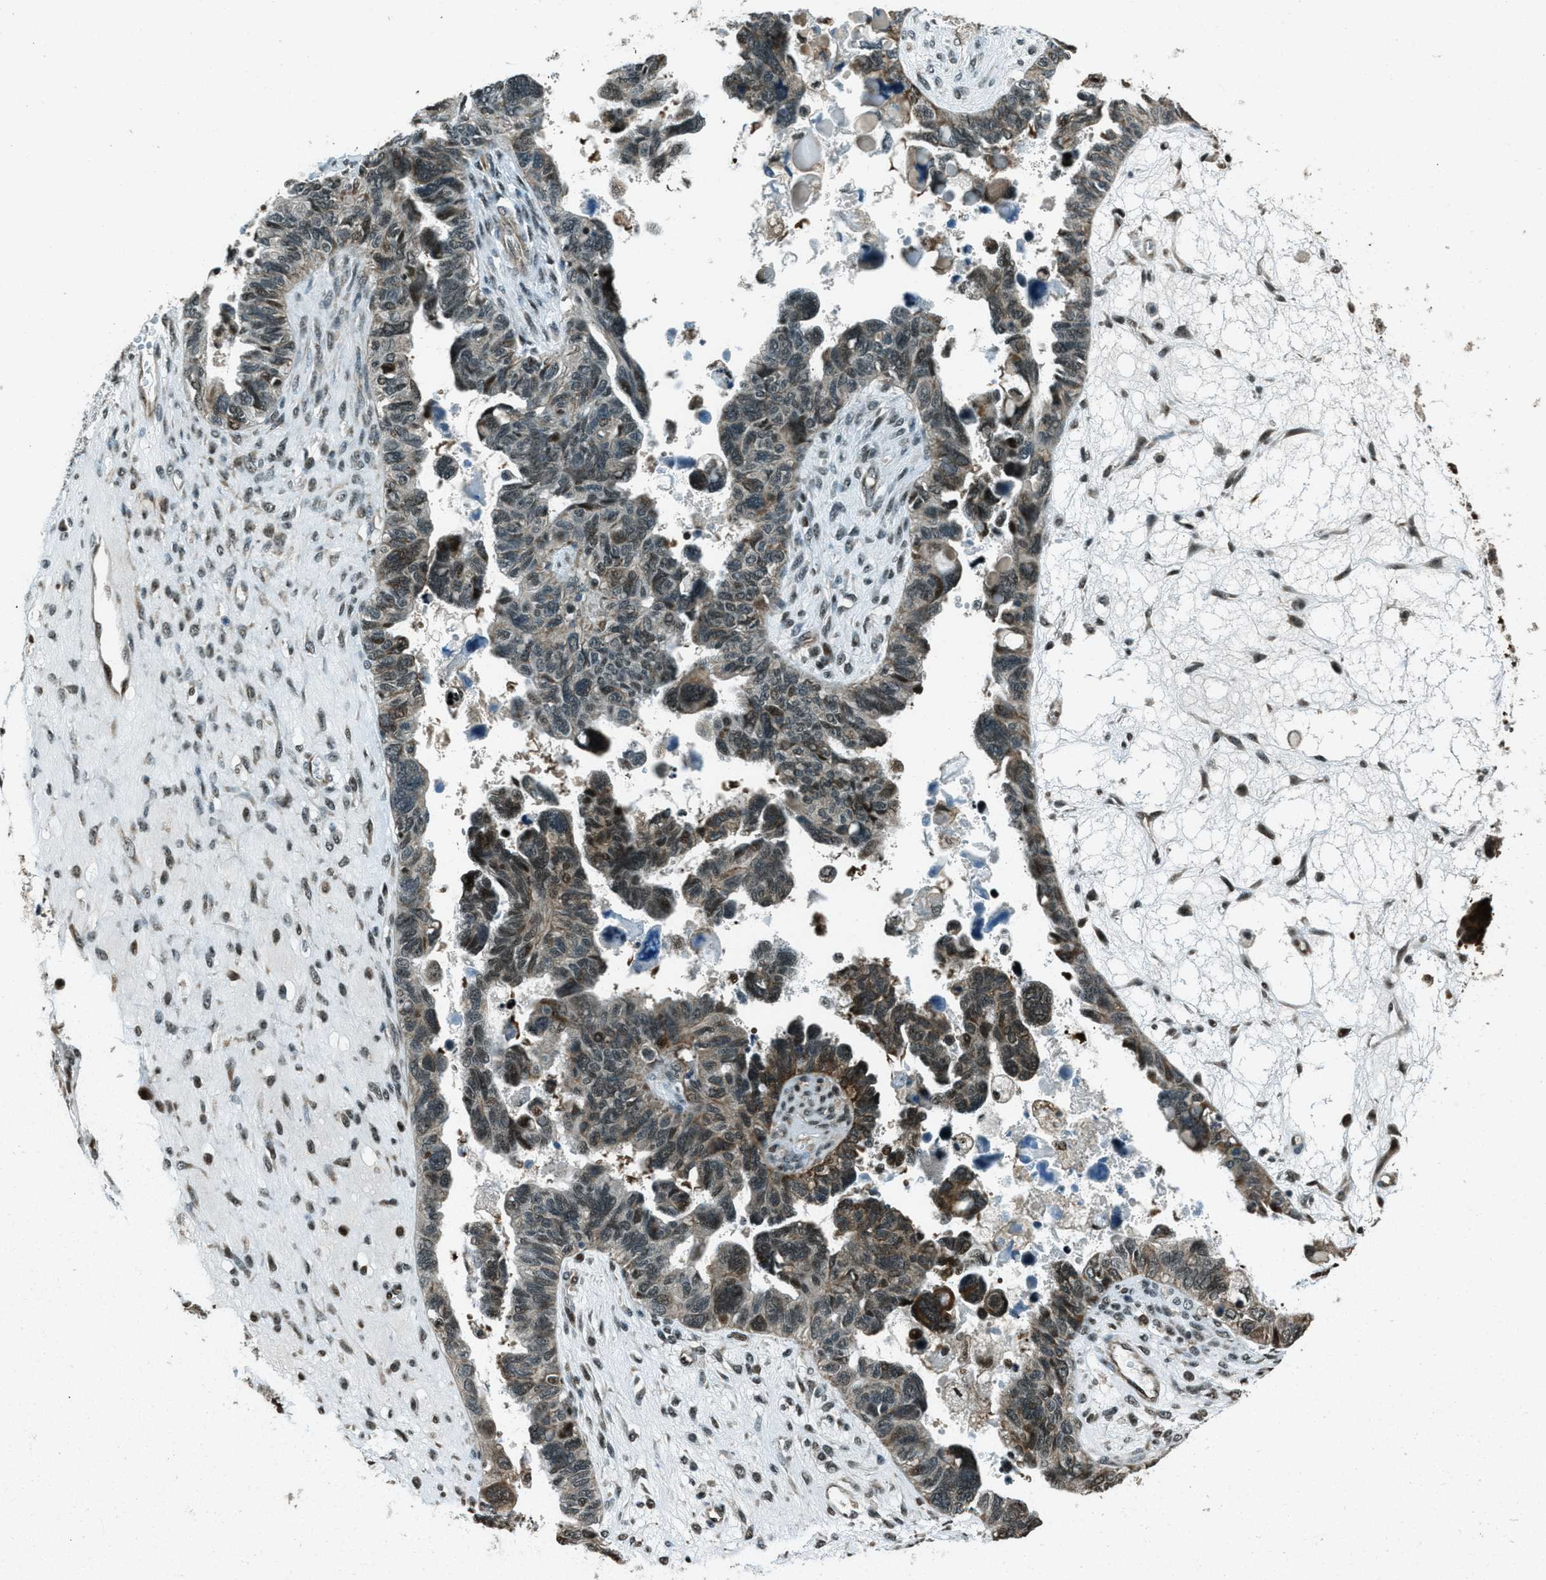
{"staining": {"intensity": "strong", "quantity": "<25%", "location": "cytoplasmic/membranous,nuclear"}, "tissue": "ovarian cancer", "cell_type": "Tumor cells", "image_type": "cancer", "snomed": [{"axis": "morphology", "description": "Cystadenocarcinoma, serous, NOS"}, {"axis": "topography", "description": "Ovary"}], "caption": "Immunohistochemical staining of serous cystadenocarcinoma (ovarian) reveals strong cytoplasmic/membranous and nuclear protein positivity in about <25% of tumor cells. (brown staining indicates protein expression, while blue staining denotes nuclei).", "gene": "TARDBP", "patient": {"sex": "female", "age": 79}}